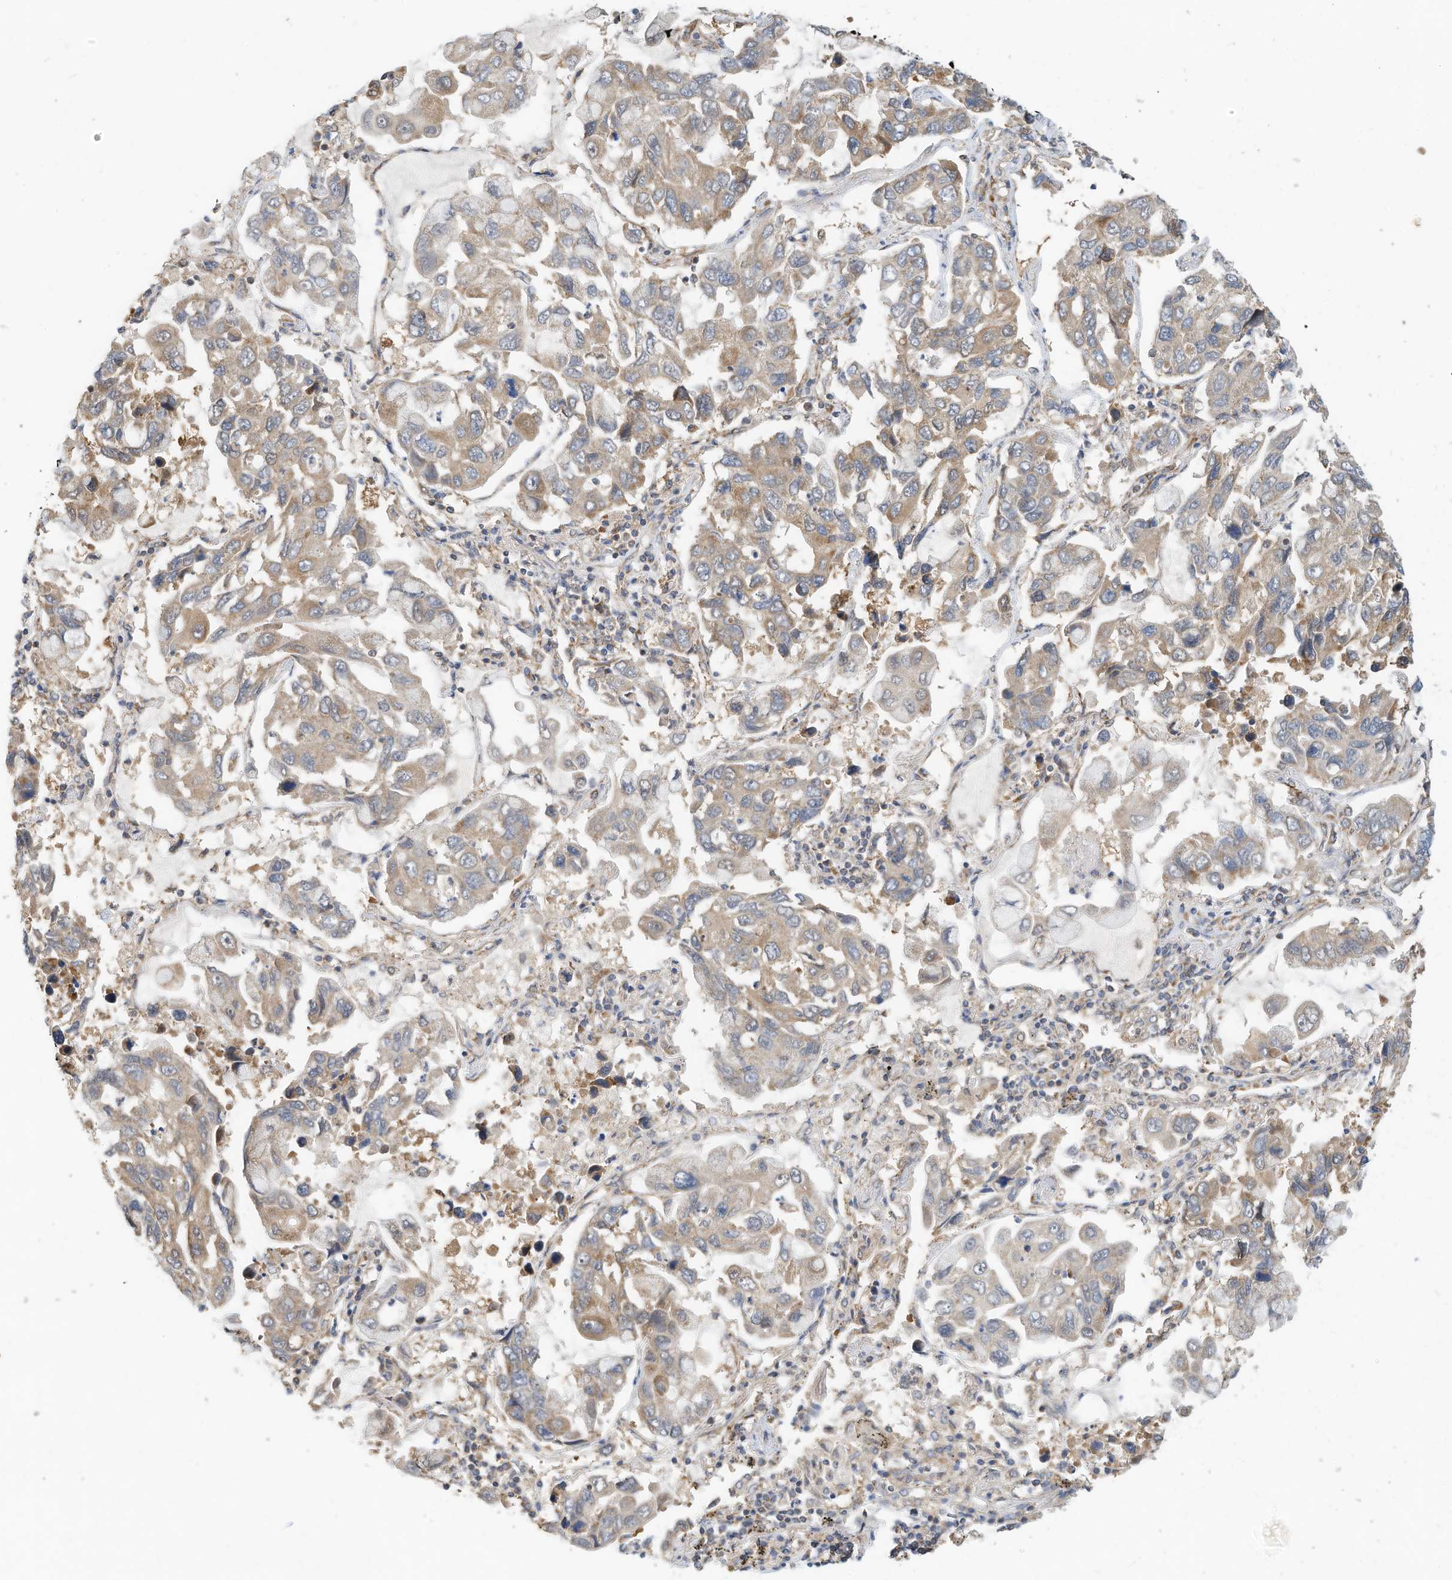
{"staining": {"intensity": "moderate", "quantity": "<25%", "location": "cytoplasmic/membranous"}, "tissue": "lung cancer", "cell_type": "Tumor cells", "image_type": "cancer", "snomed": [{"axis": "morphology", "description": "Adenocarcinoma, NOS"}, {"axis": "topography", "description": "Lung"}], "caption": "About <25% of tumor cells in human lung cancer (adenocarcinoma) demonstrate moderate cytoplasmic/membranous protein staining as visualized by brown immunohistochemical staining.", "gene": "METTL6", "patient": {"sex": "male", "age": 64}}